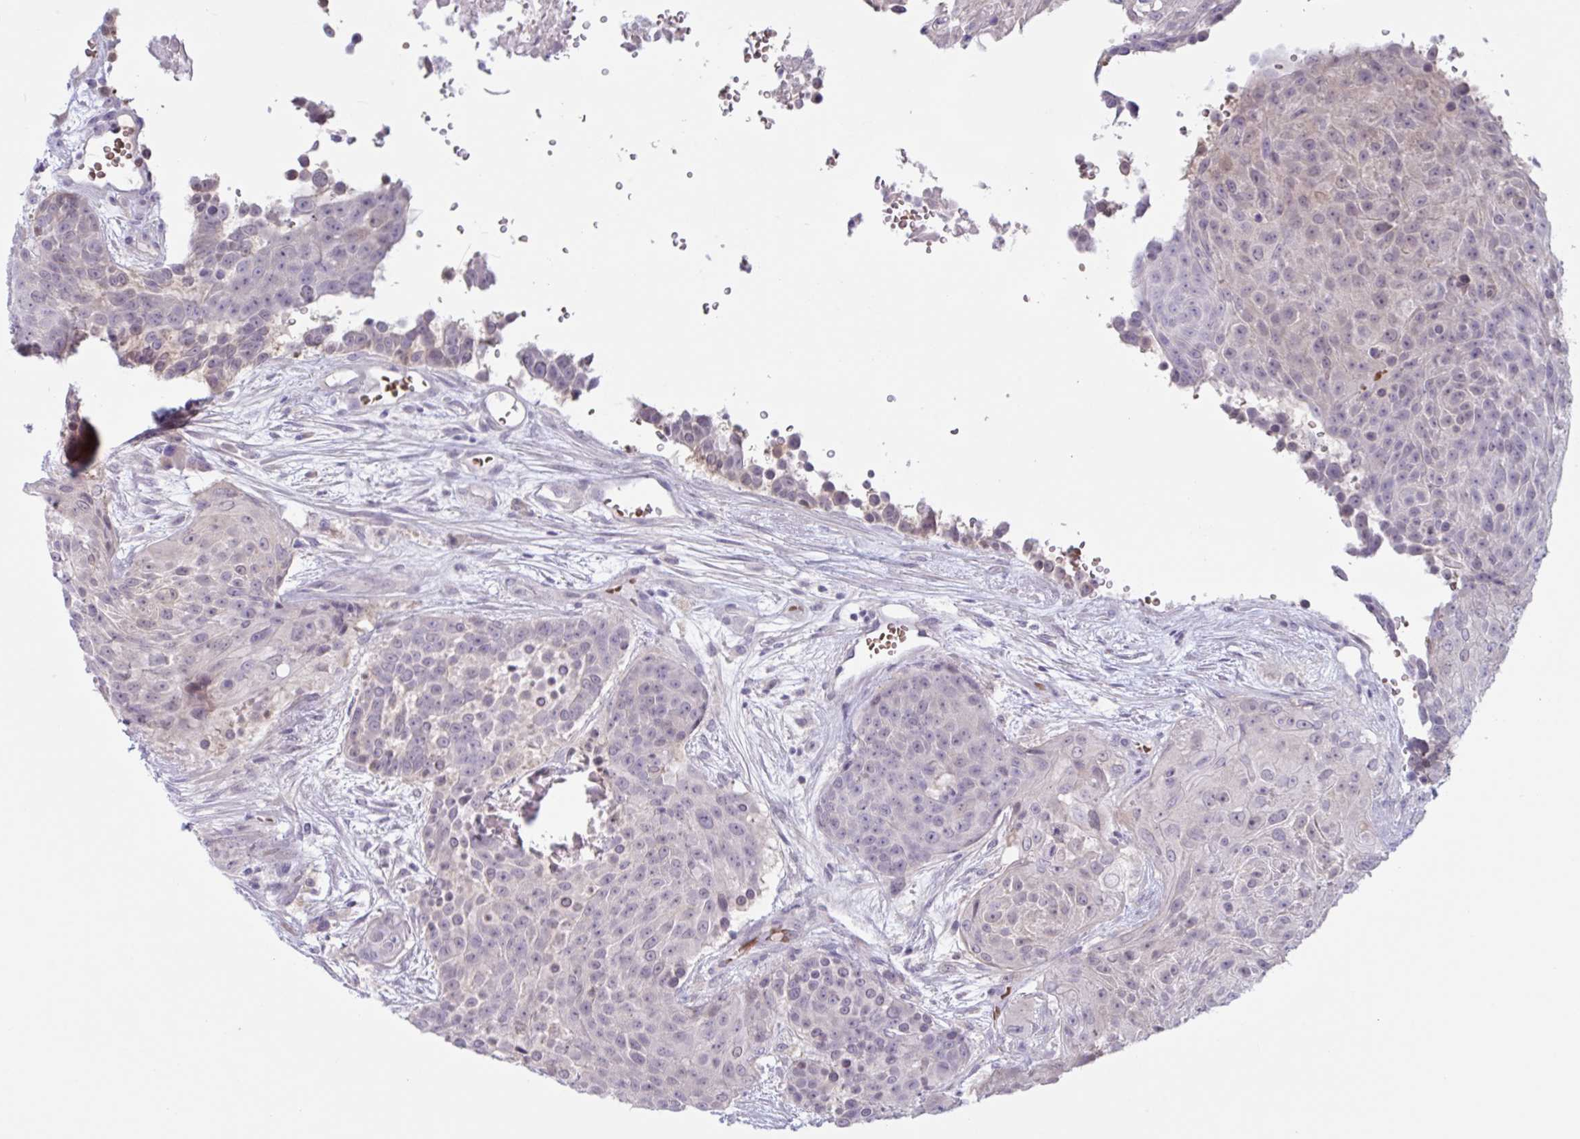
{"staining": {"intensity": "negative", "quantity": "none", "location": "none"}, "tissue": "urothelial cancer", "cell_type": "Tumor cells", "image_type": "cancer", "snomed": [{"axis": "morphology", "description": "Urothelial carcinoma, High grade"}, {"axis": "topography", "description": "Urinary bladder"}], "caption": "Immunohistochemical staining of urothelial carcinoma (high-grade) exhibits no significant expression in tumor cells.", "gene": "RFPL4B", "patient": {"sex": "female", "age": 63}}